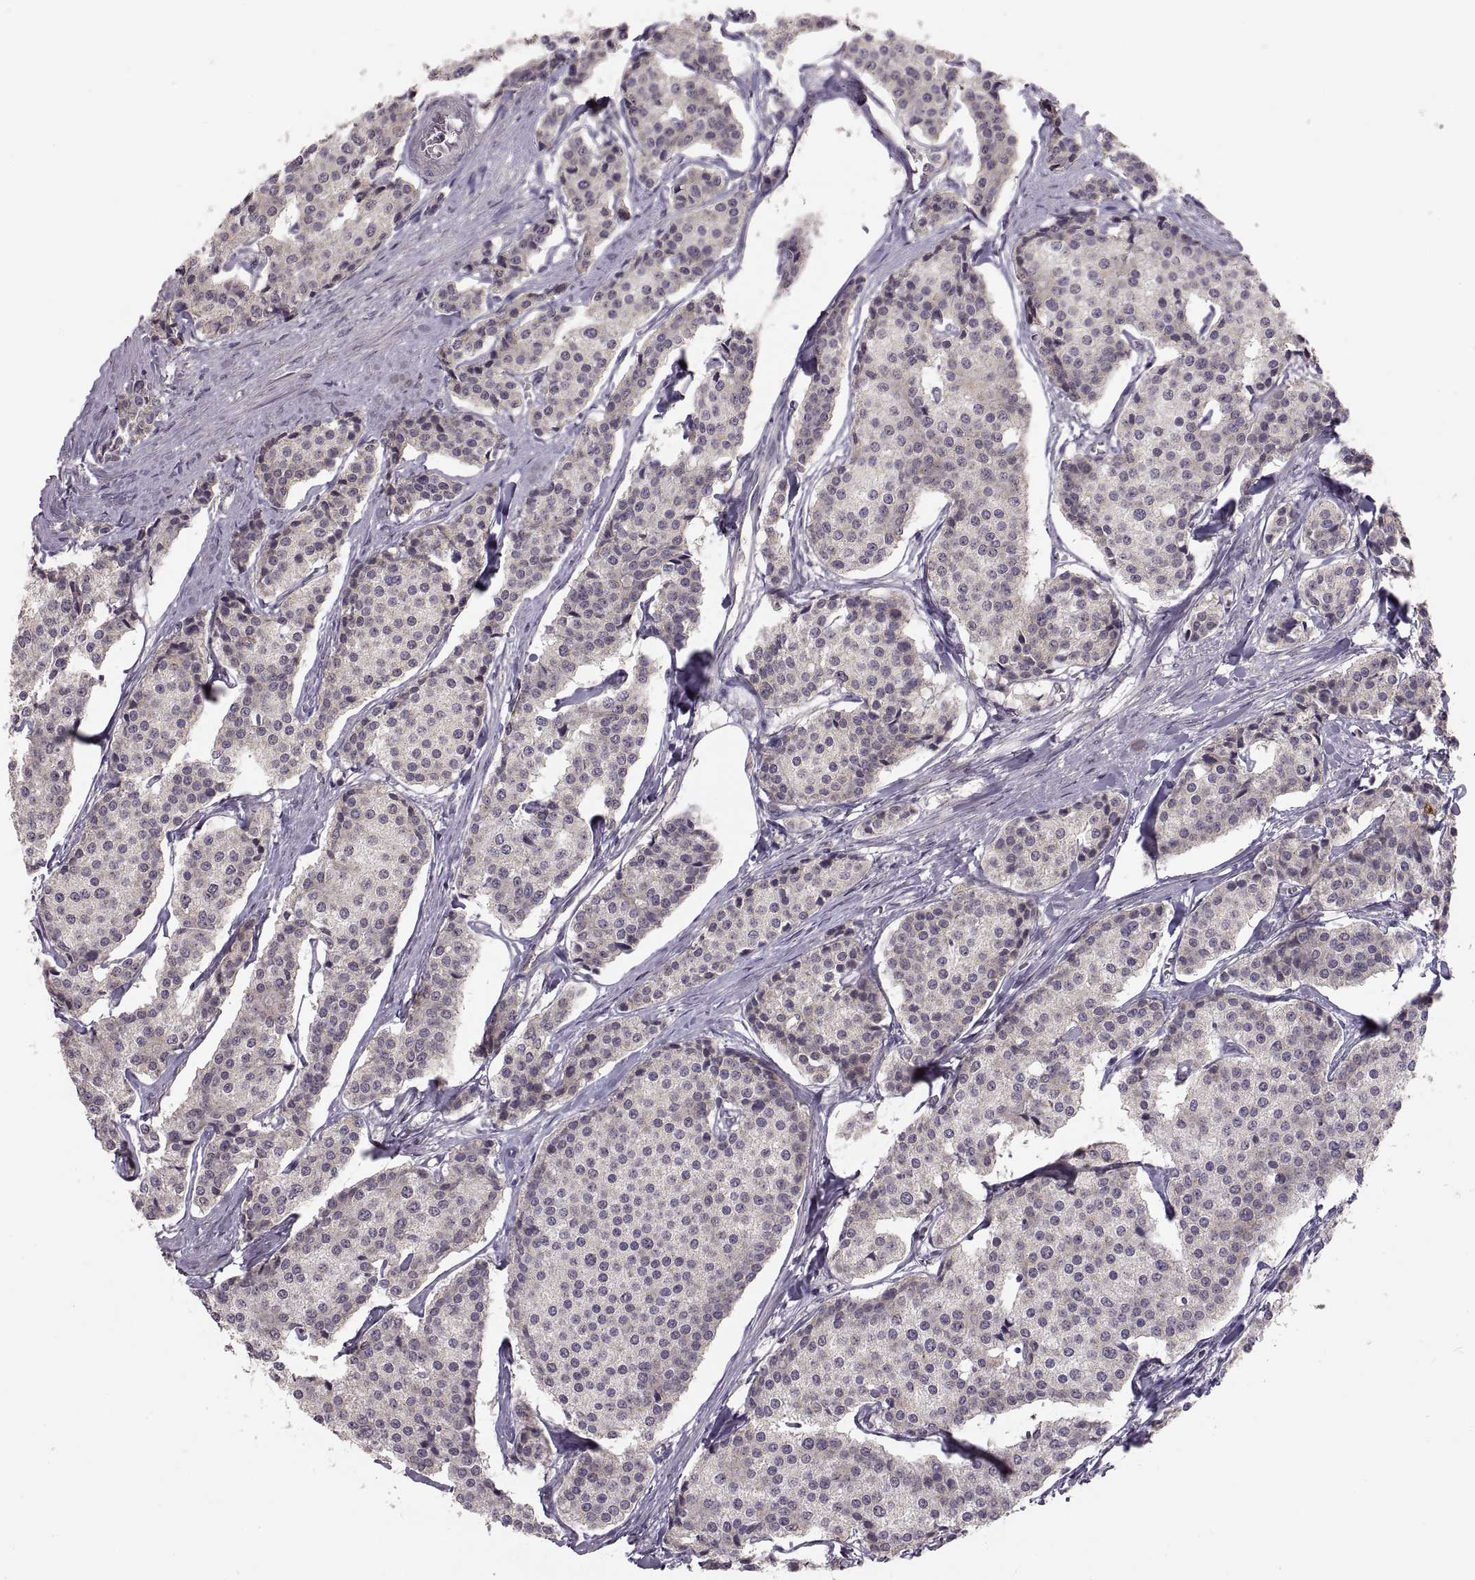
{"staining": {"intensity": "negative", "quantity": "none", "location": "none"}, "tissue": "carcinoid", "cell_type": "Tumor cells", "image_type": "cancer", "snomed": [{"axis": "morphology", "description": "Carcinoid, malignant, NOS"}, {"axis": "topography", "description": "Small intestine"}], "caption": "A high-resolution image shows immunohistochemistry (IHC) staining of carcinoid (malignant), which demonstrates no significant staining in tumor cells.", "gene": "HMGCR", "patient": {"sex": "female", "age": 65}}